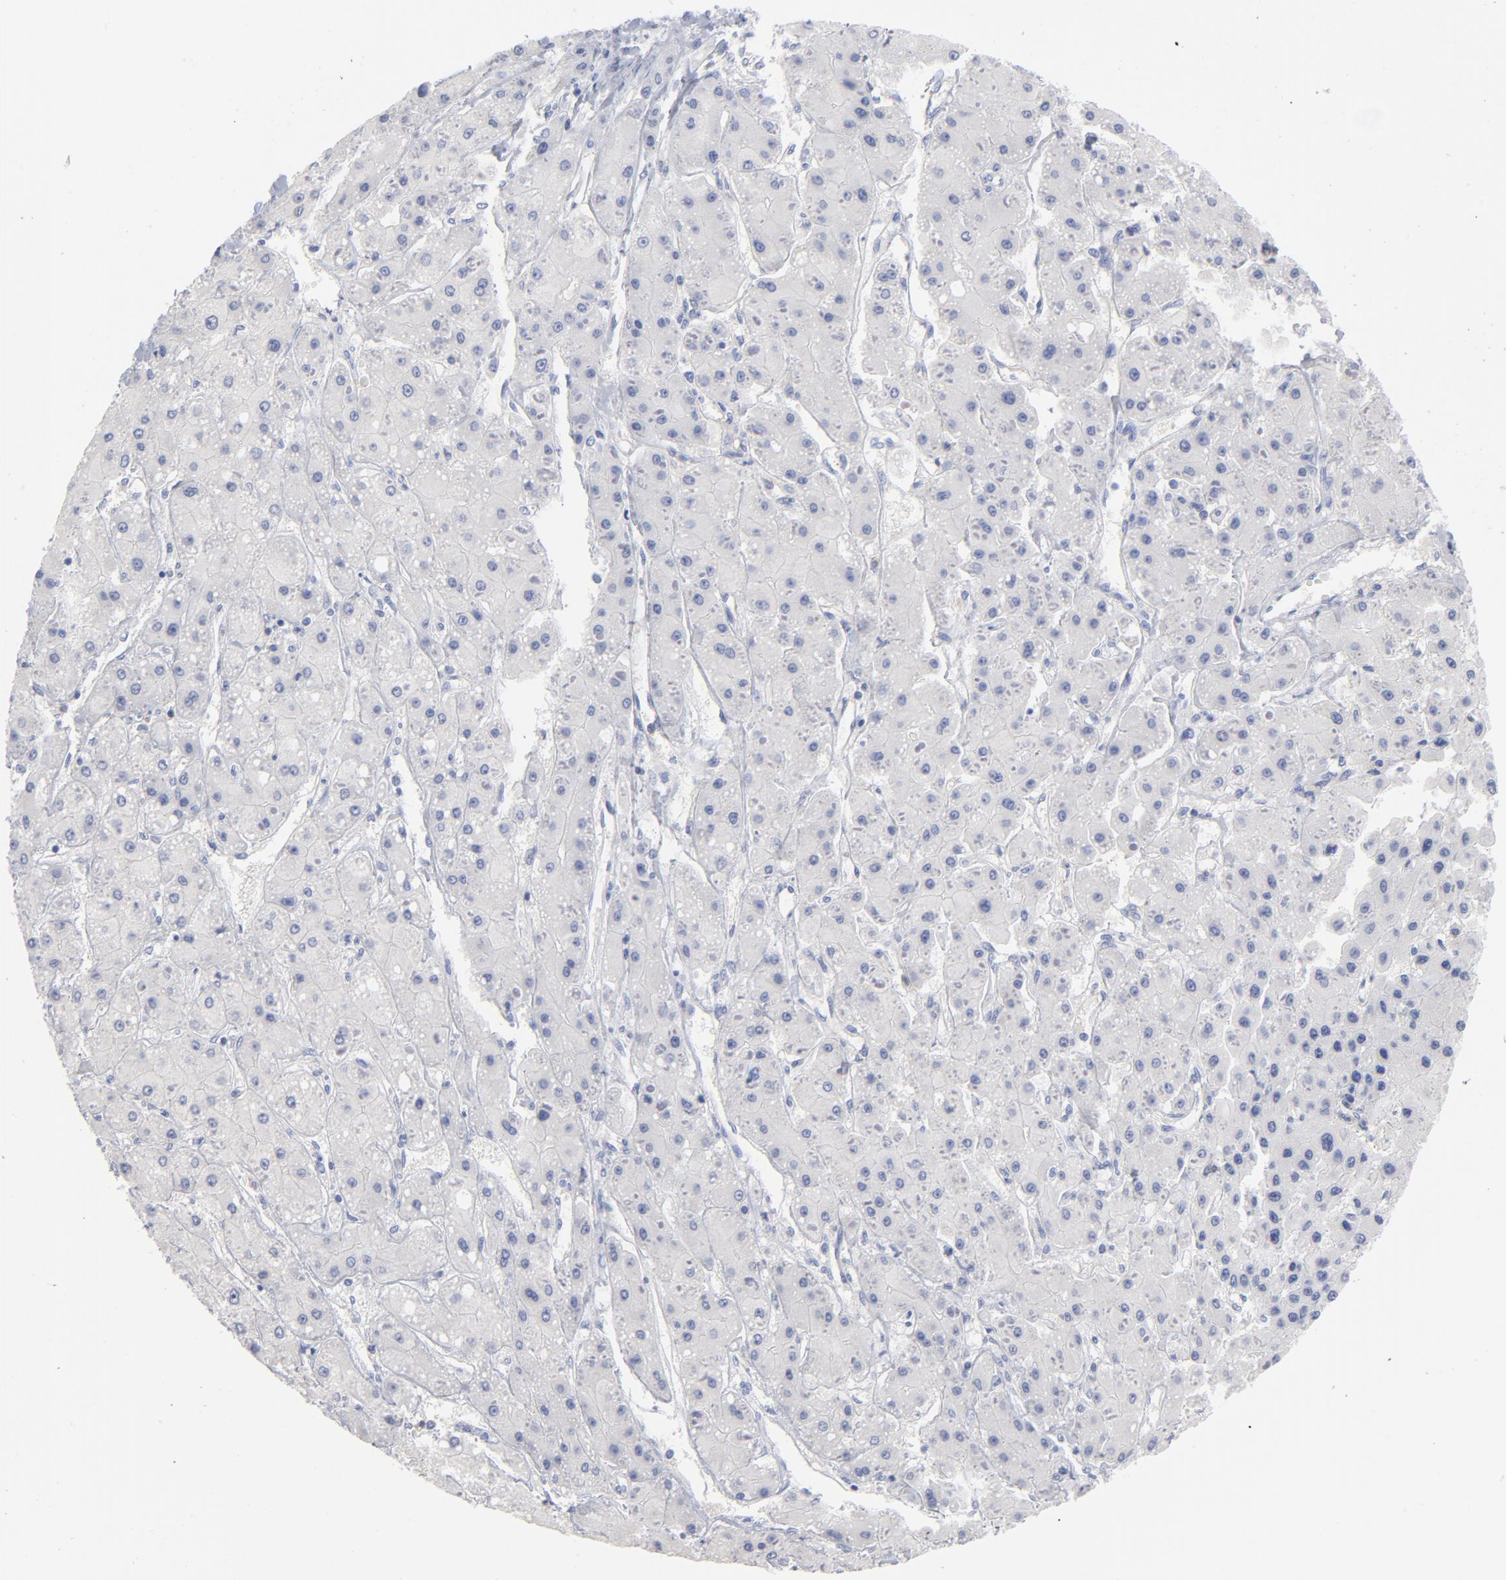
{"staining": {"intensity": "negative", "quantity": "none", "location": "none"}, "tissue": "liver cancer", "cell_type": "Tumor cells", "image_type": "cancer", "snomed": [{"axis": "morphology", "description": "Carcinoma, Hepatocellular, NOS"}, {"axis": "topography", "description": "Liver"}], "caption": "Tumor cells show no significant staining in hepatocellular carcinoma (liver).", "gene": "P2RY8", "patient": {"sex": "female", "age": 52}}